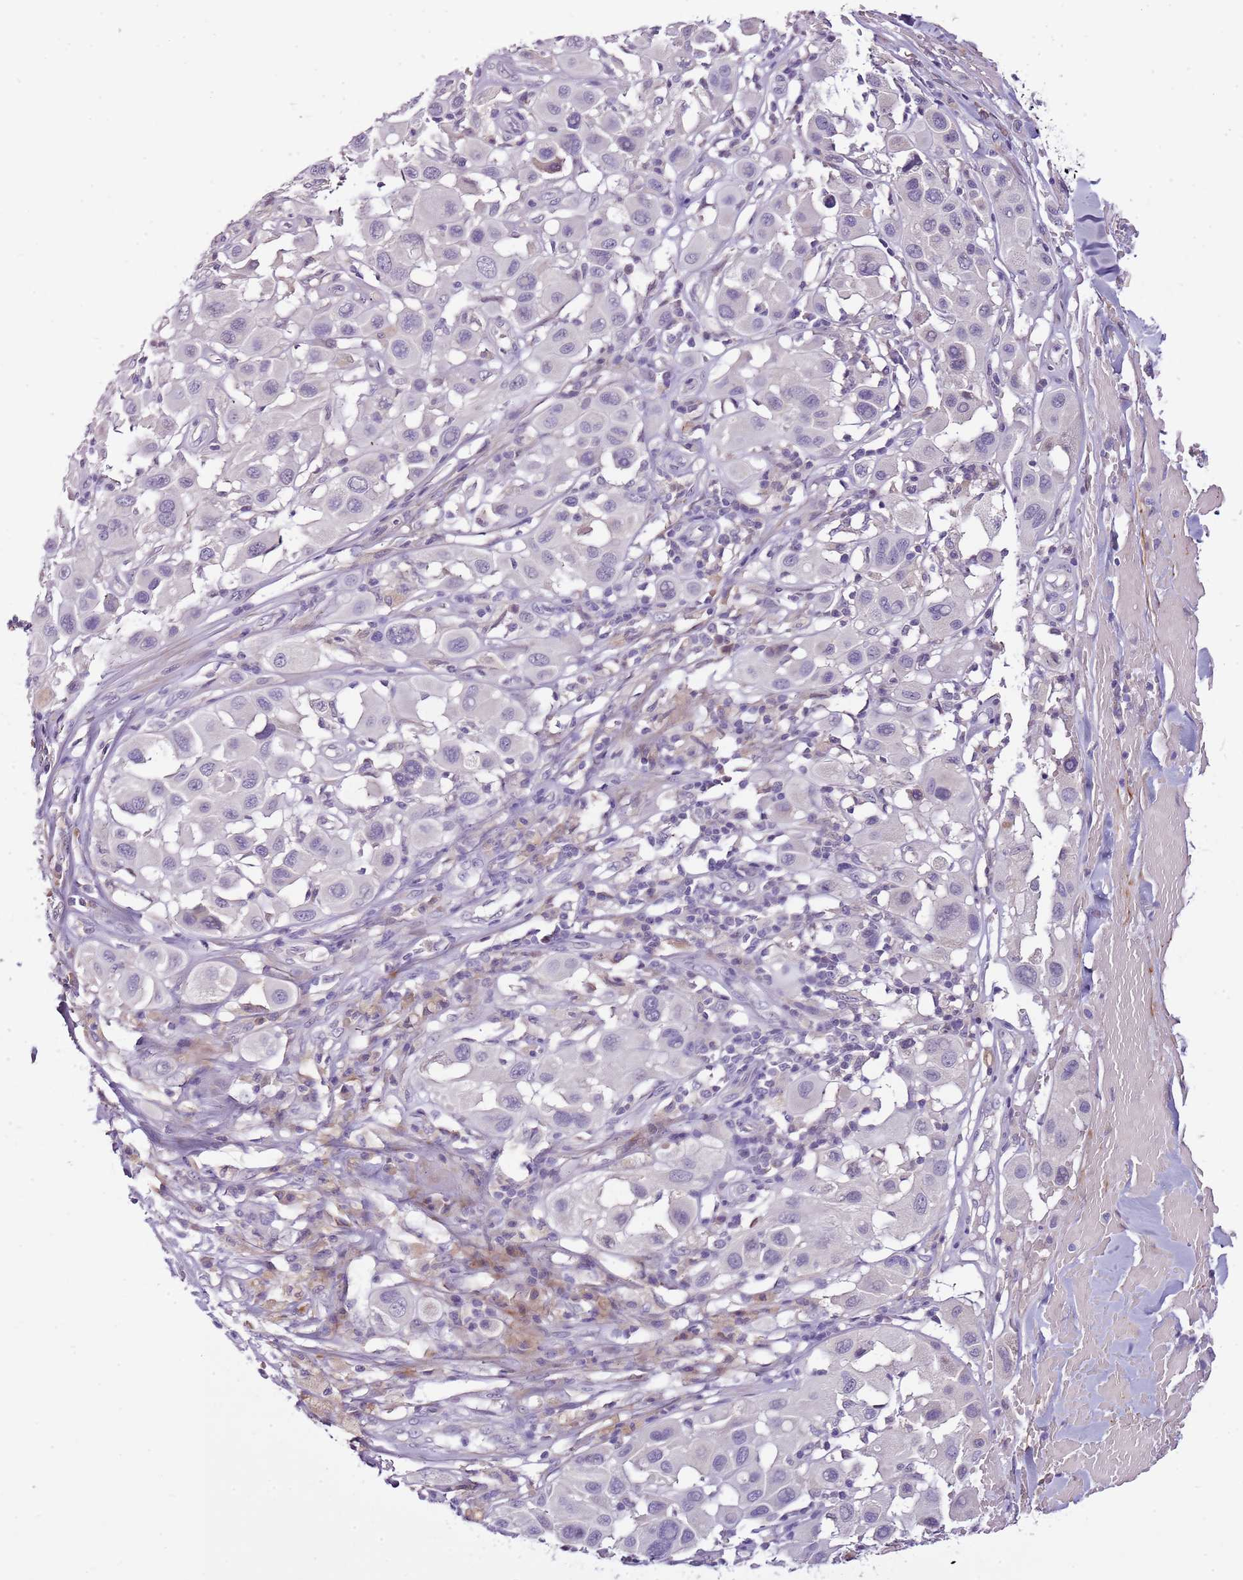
{"staining": {"intensity": "negative", "quantity": "none", "location": "none"}, "tissue": "melanoma", "cell_type": "Tumor cells", "image_type": "cancer", "snomed": [{"axis": "morphology", "description": "Malignant melanoma, Metastatic site"}, {"axis": "topography", "description": "Skin"}], "caption": "IHC histopathology image of melanoma stained for a protein (brown), which shows no staining in tumor cells.", "gene": "NKX2-3", "patient": {"sex": "male", "age": 41}}